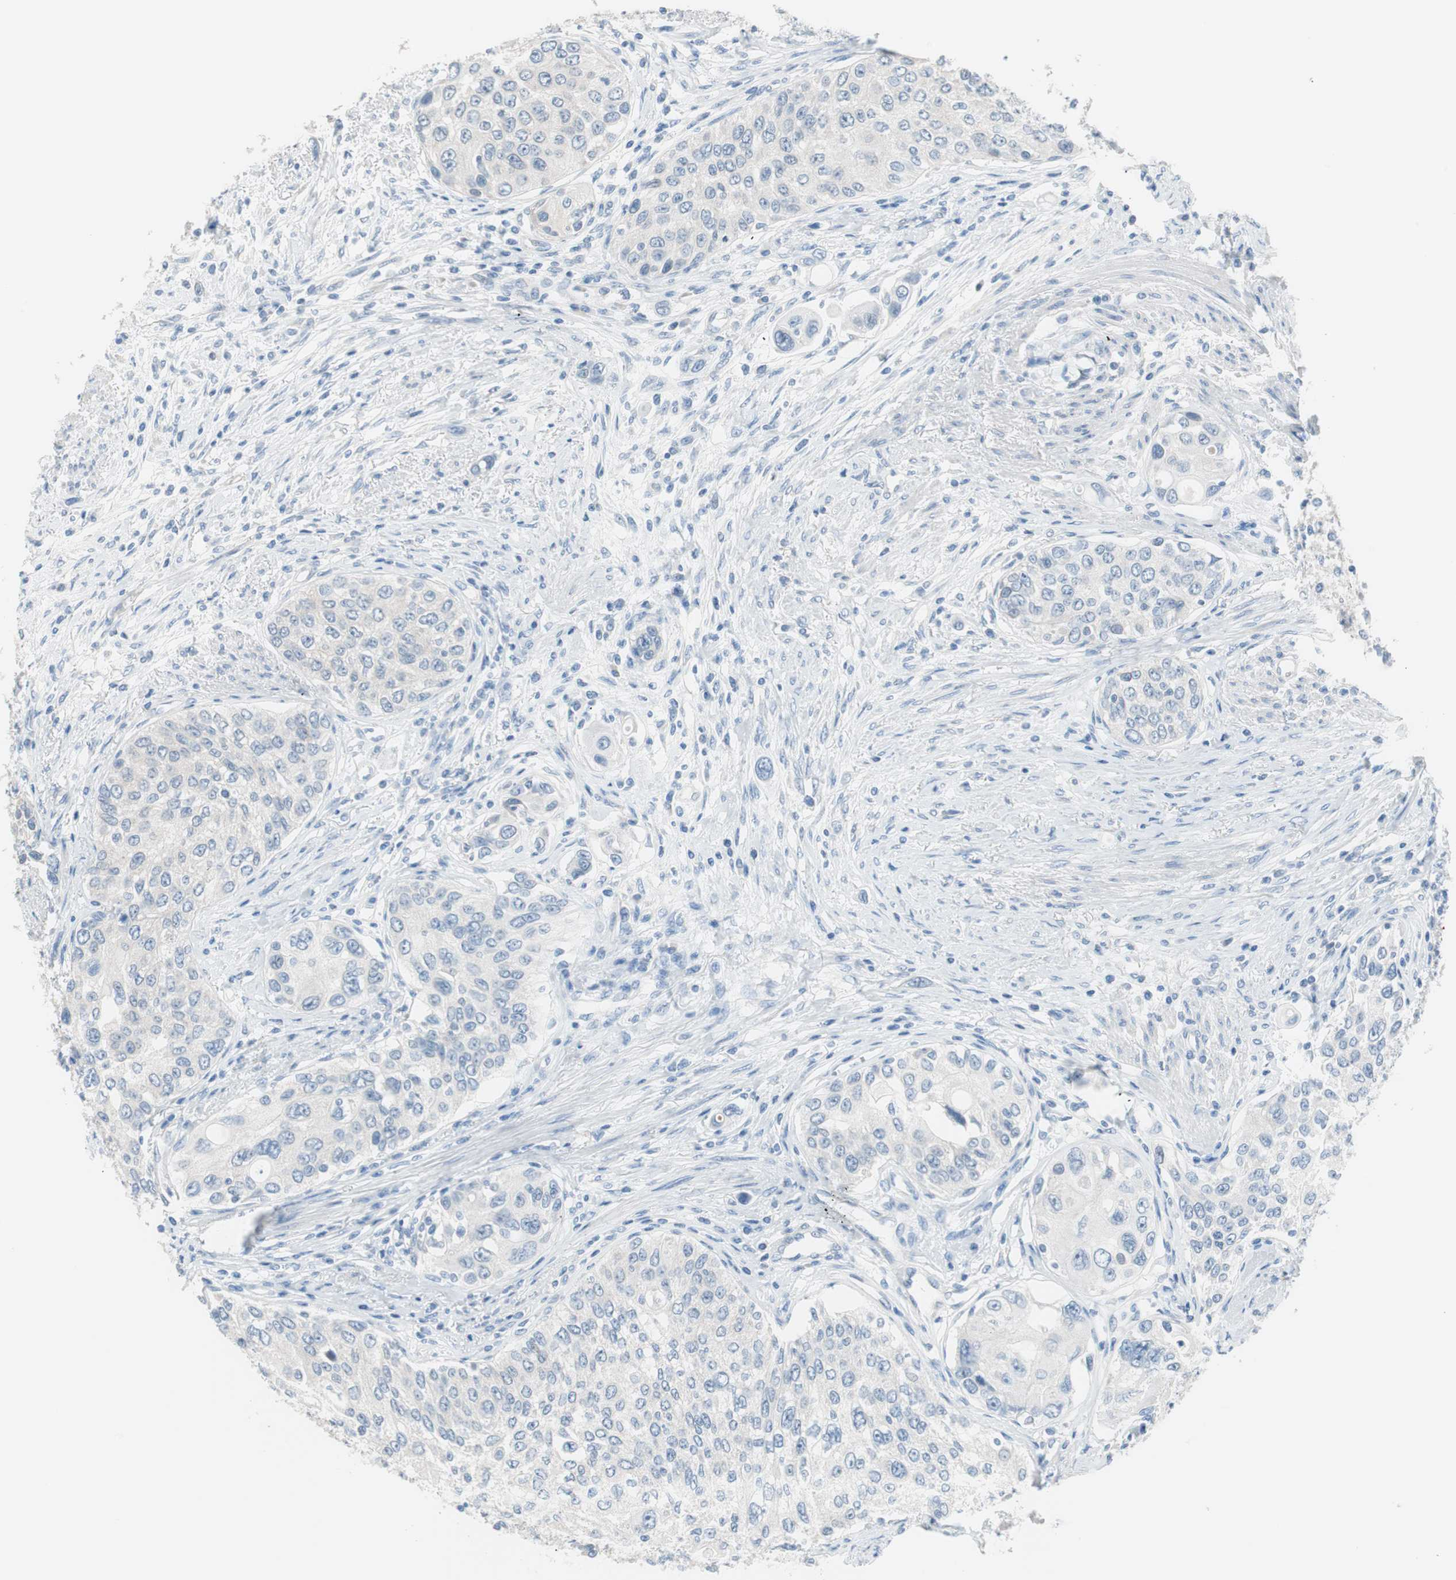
{"staining": {"intensity": "negative", "quantity": "none", "location": "none"}, "tissue": "urothelial cancer", "cell_type": "Tumor cells", "image_type": "cancer", "snomed": [{"axis": "morphology", "description": "Urothelial carcinoma, High grade"}, {"axis": "topography", "description": "Urinary bladder"}], "caption": "Immunohistochemical staining of high-grade urothelial carcinoma demonstrates no significant positivity in tumor cells.", "gene": "VIL1", "patient": {"sex": "female", "age": 56}}